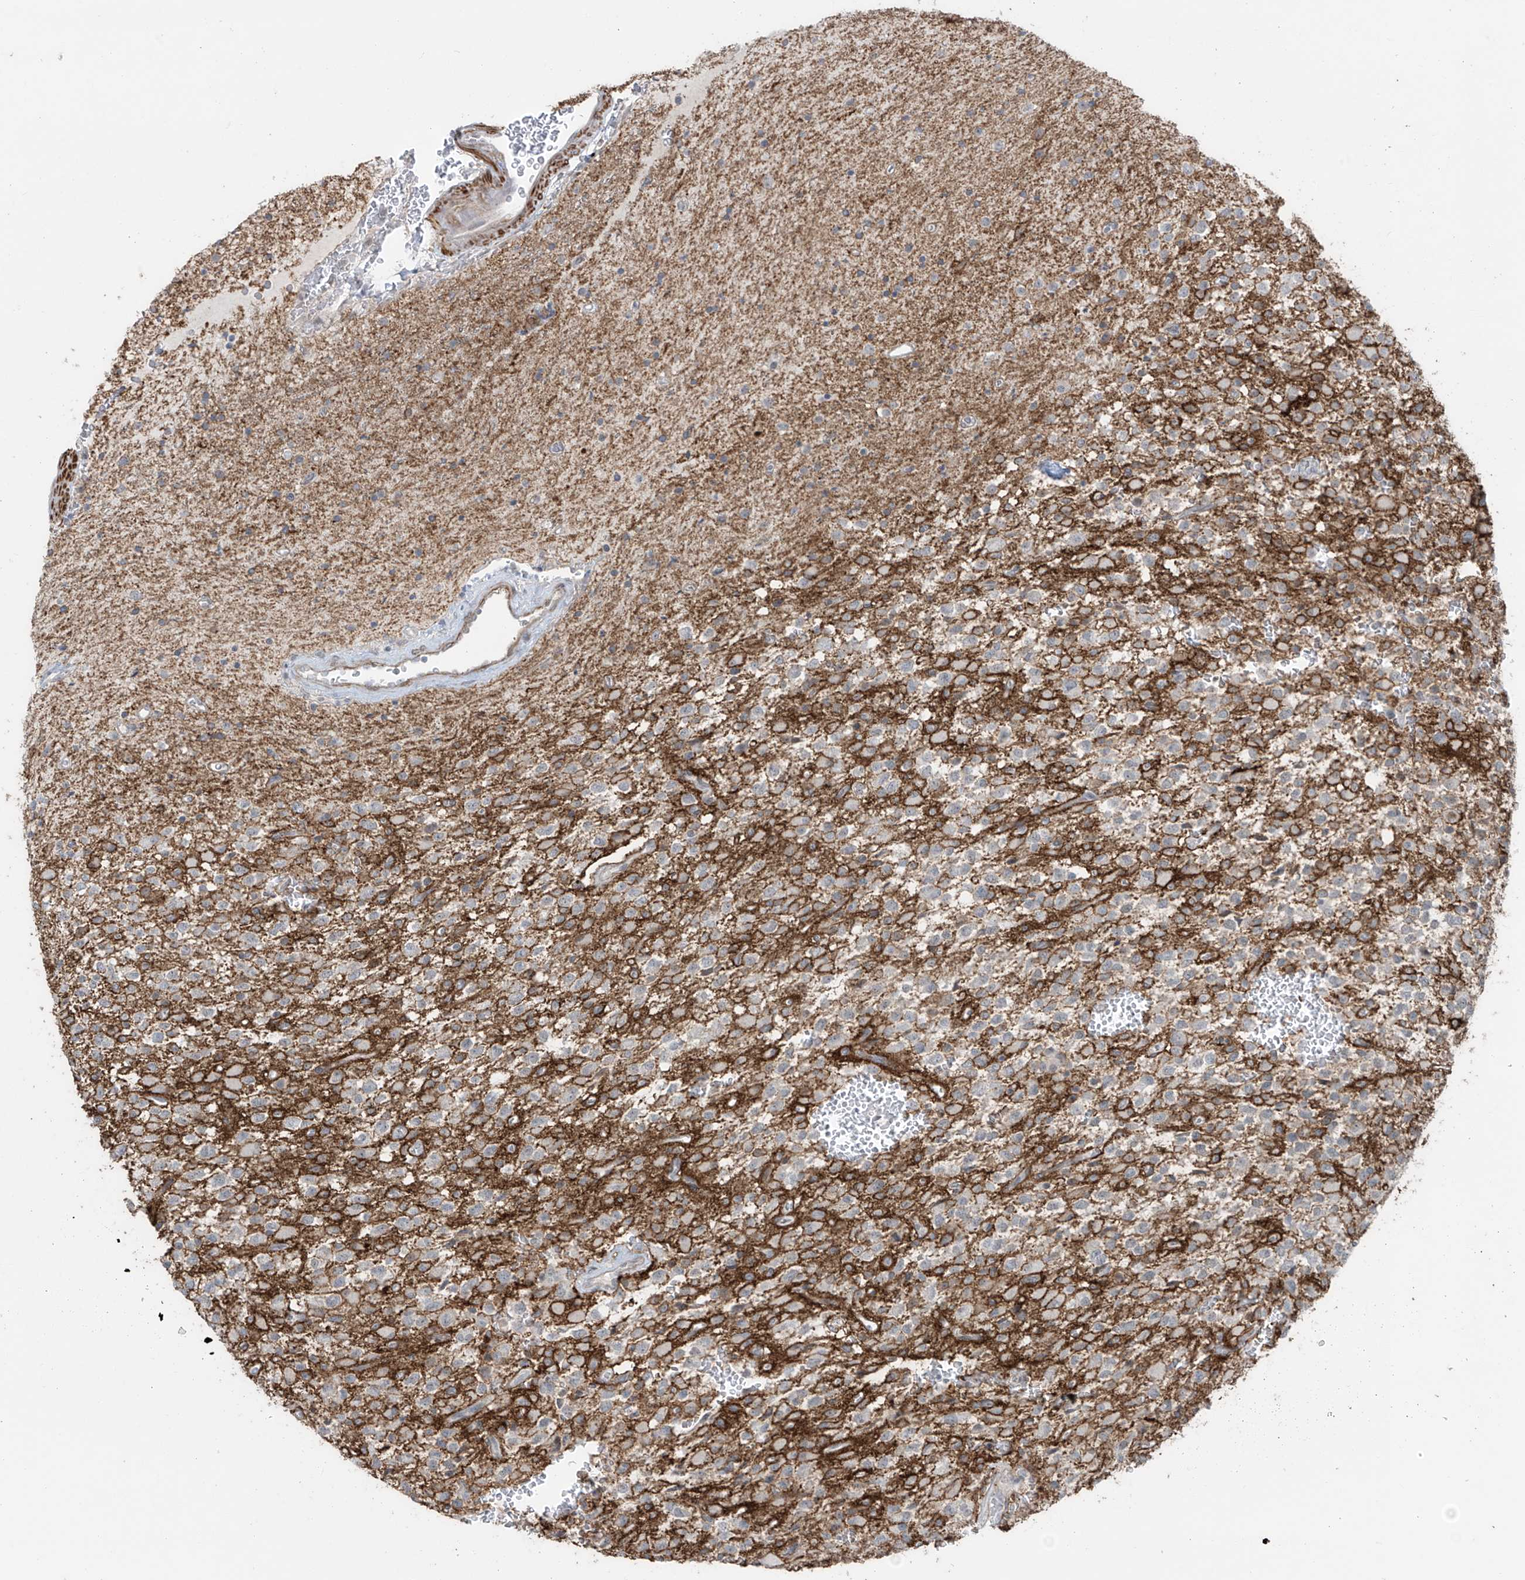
{"staining": {"intensity": "negative", "quantity": "none", "location": "none"}, "tissue": "glioma", "cell_type": "Tumor cells", "image_type": "cancer", "snomed": [{"axis": "morphology", "description": "Glioma, malignant, High grade"}, {"axis": "topography", "description": "Brain"}], "caption": "This is an IHC photomicrograph of human malignant high-grade glioma. There is no staining in tumor cells.", "gene": "RASGEF1A", "patient": {"sex": "male", "age": 34}}